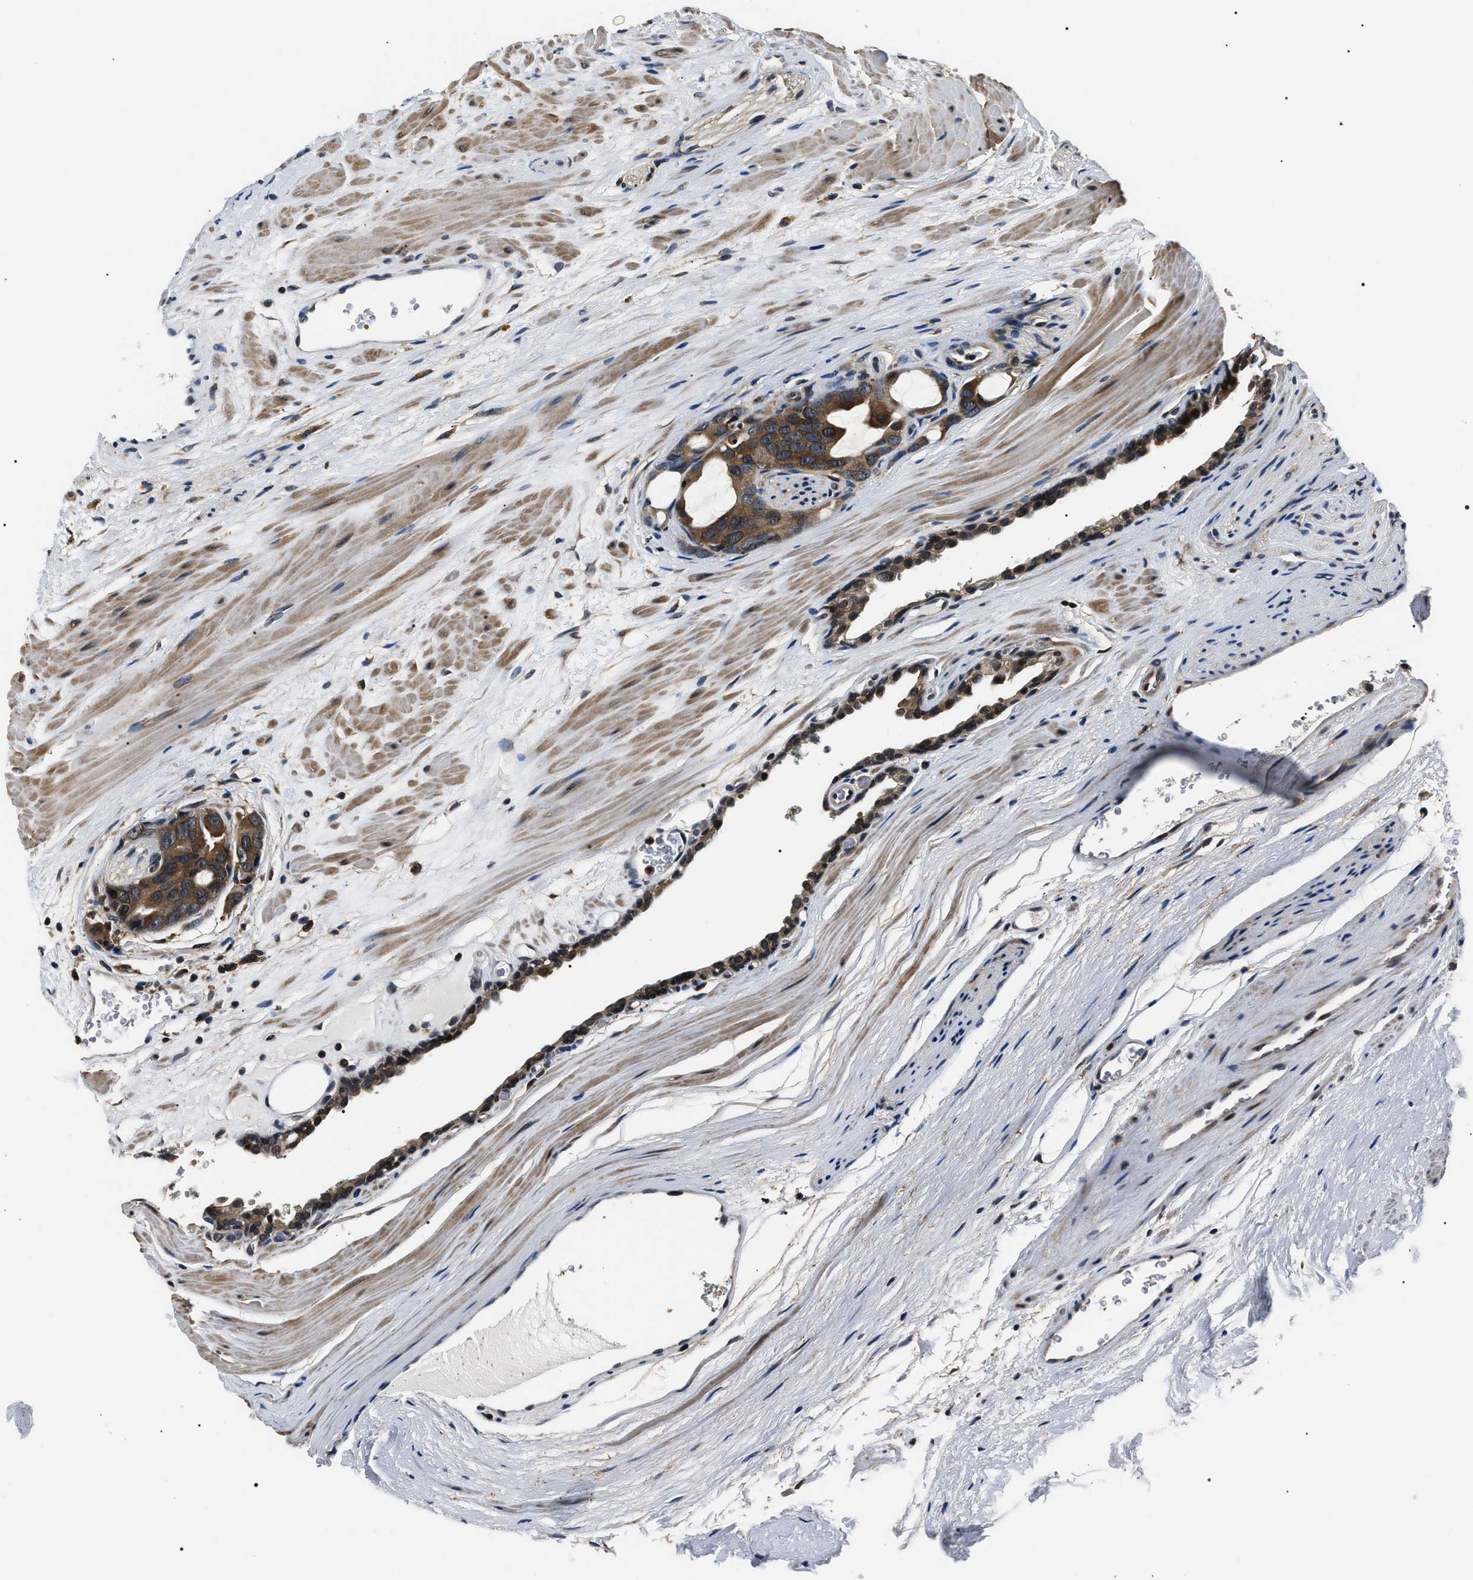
{"staining": {"intensity": "moderate", "quantity": ">75%", "location": "cytoplasmic/membranous,nuclear"}, "tissue": "prostate cancer", "cell_type": "Tumor cells", "image_type": "cancer", "snomed": [{"axis": "morphology", "description": "Adenocarcinoma, Medium grade"}, {"axis": "topography", "description": "Prostate"}], "caption": "Immunohistochemical staining of human prostate cancer shows medium levels of moderate cytoplasmic/membranous and nuclear protein staining in approximately >75% of tumor cells. The protein of interest is stained brown, and the nuclei are stained in blue (DAB (3,3'-diaminobenzidine) IHC with brightfield microscopy, high magnification).", "gene": "SIPA1", "patient": {"sex": "male", "age": 53}}